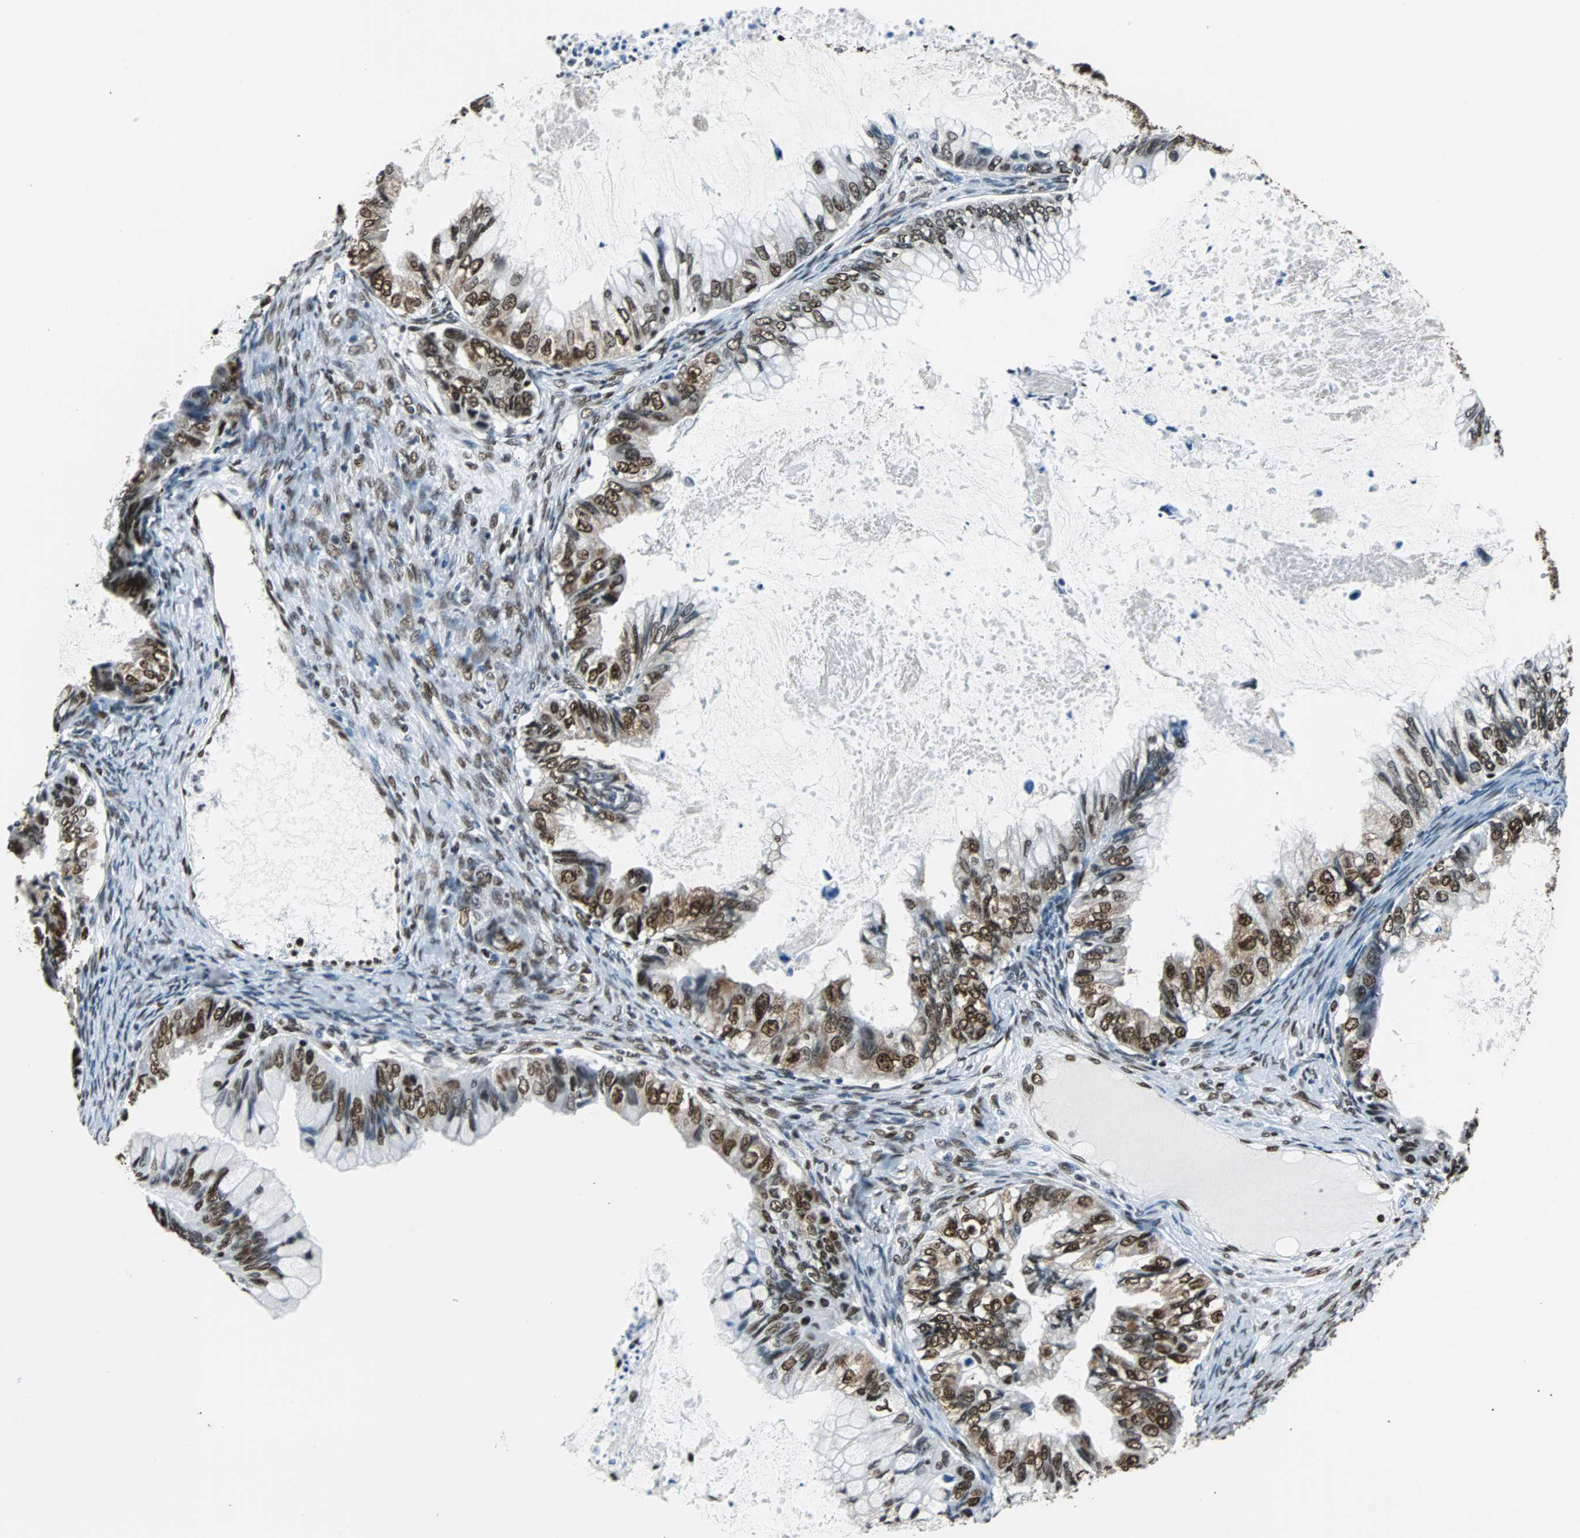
{"staining": {"intensity": "strong", "quantity": ">75%", "location": "cytoplasmic/membranous,nuclear"}, "tissue": "ovarian cancer", "cell_type": "Tumor cells", "image_type": "cancer", "snomed": [{"axis": "morphology", "description": "Cystadenocarcinoma, mucinous, NOS"}, {"axis": "topography", "description": "Ovary"}], "caption": "Immunohistochemical staining of human mucinous cystadenocarcinoma (ovarian) exhibits strong cytoplasmic/membranous and nuclear protein positivity in about >75% of tumor cells.", "gene": "FUBP1", "patient": {"sex": "female", "age": 80}}